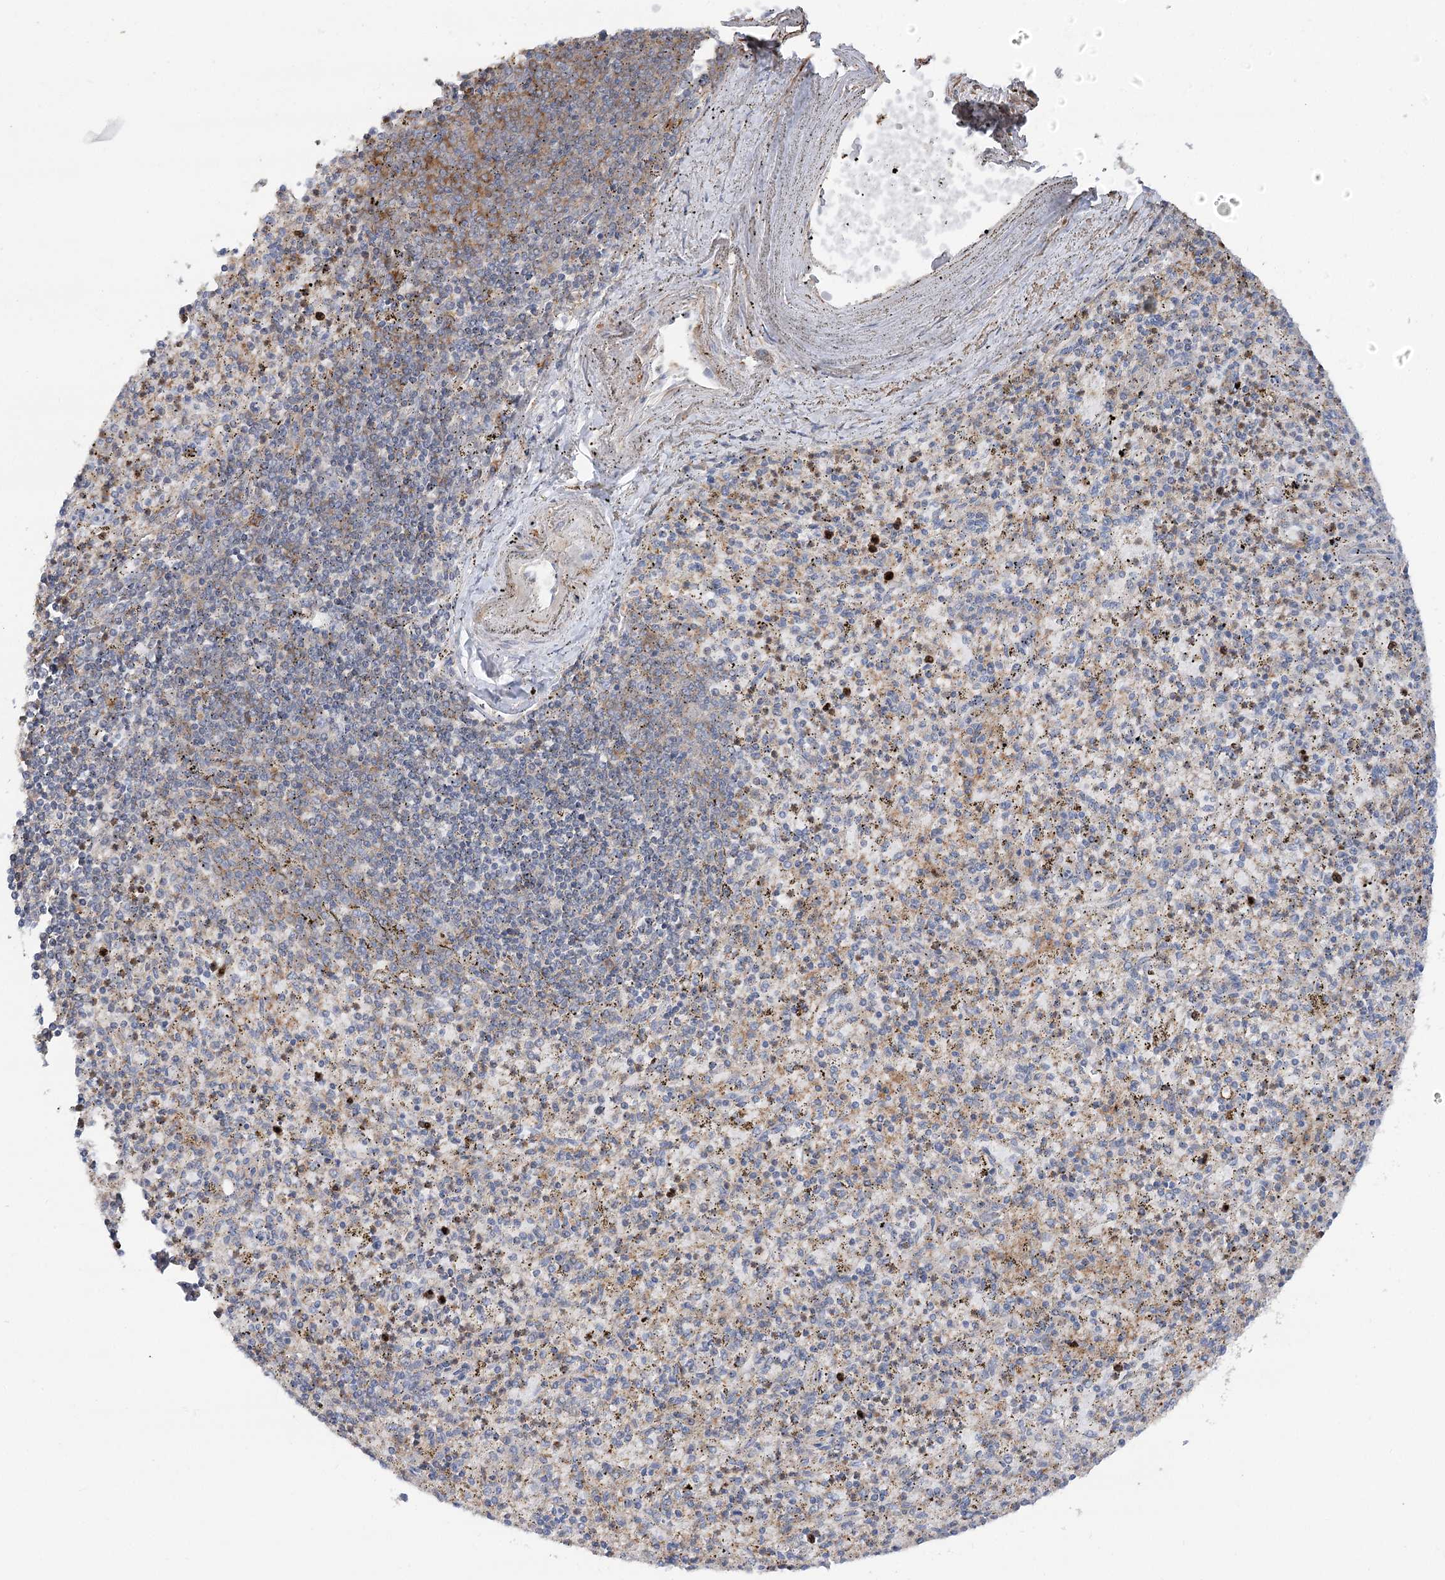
{"staining": {"intensity": "moderate", "quantity": "<25%", "location": "cytoplasmic/membranous"}, "tissue": "spleen", "cell_type": "Cells in red pulp", "image_type": "normal", "snomed": [{"axis": "morphology", "description": "Normal tissue, NOS"}, {"axis": "topography", "description": "Spleen"}], "caption": "Protein positivity by IHC shows moderate cytoplasmic/membranous expression in about <25% of cells in red pulp in normal spleen.", "gene": "LARP1B", "patient": {"sex": "male", "age": 72}}